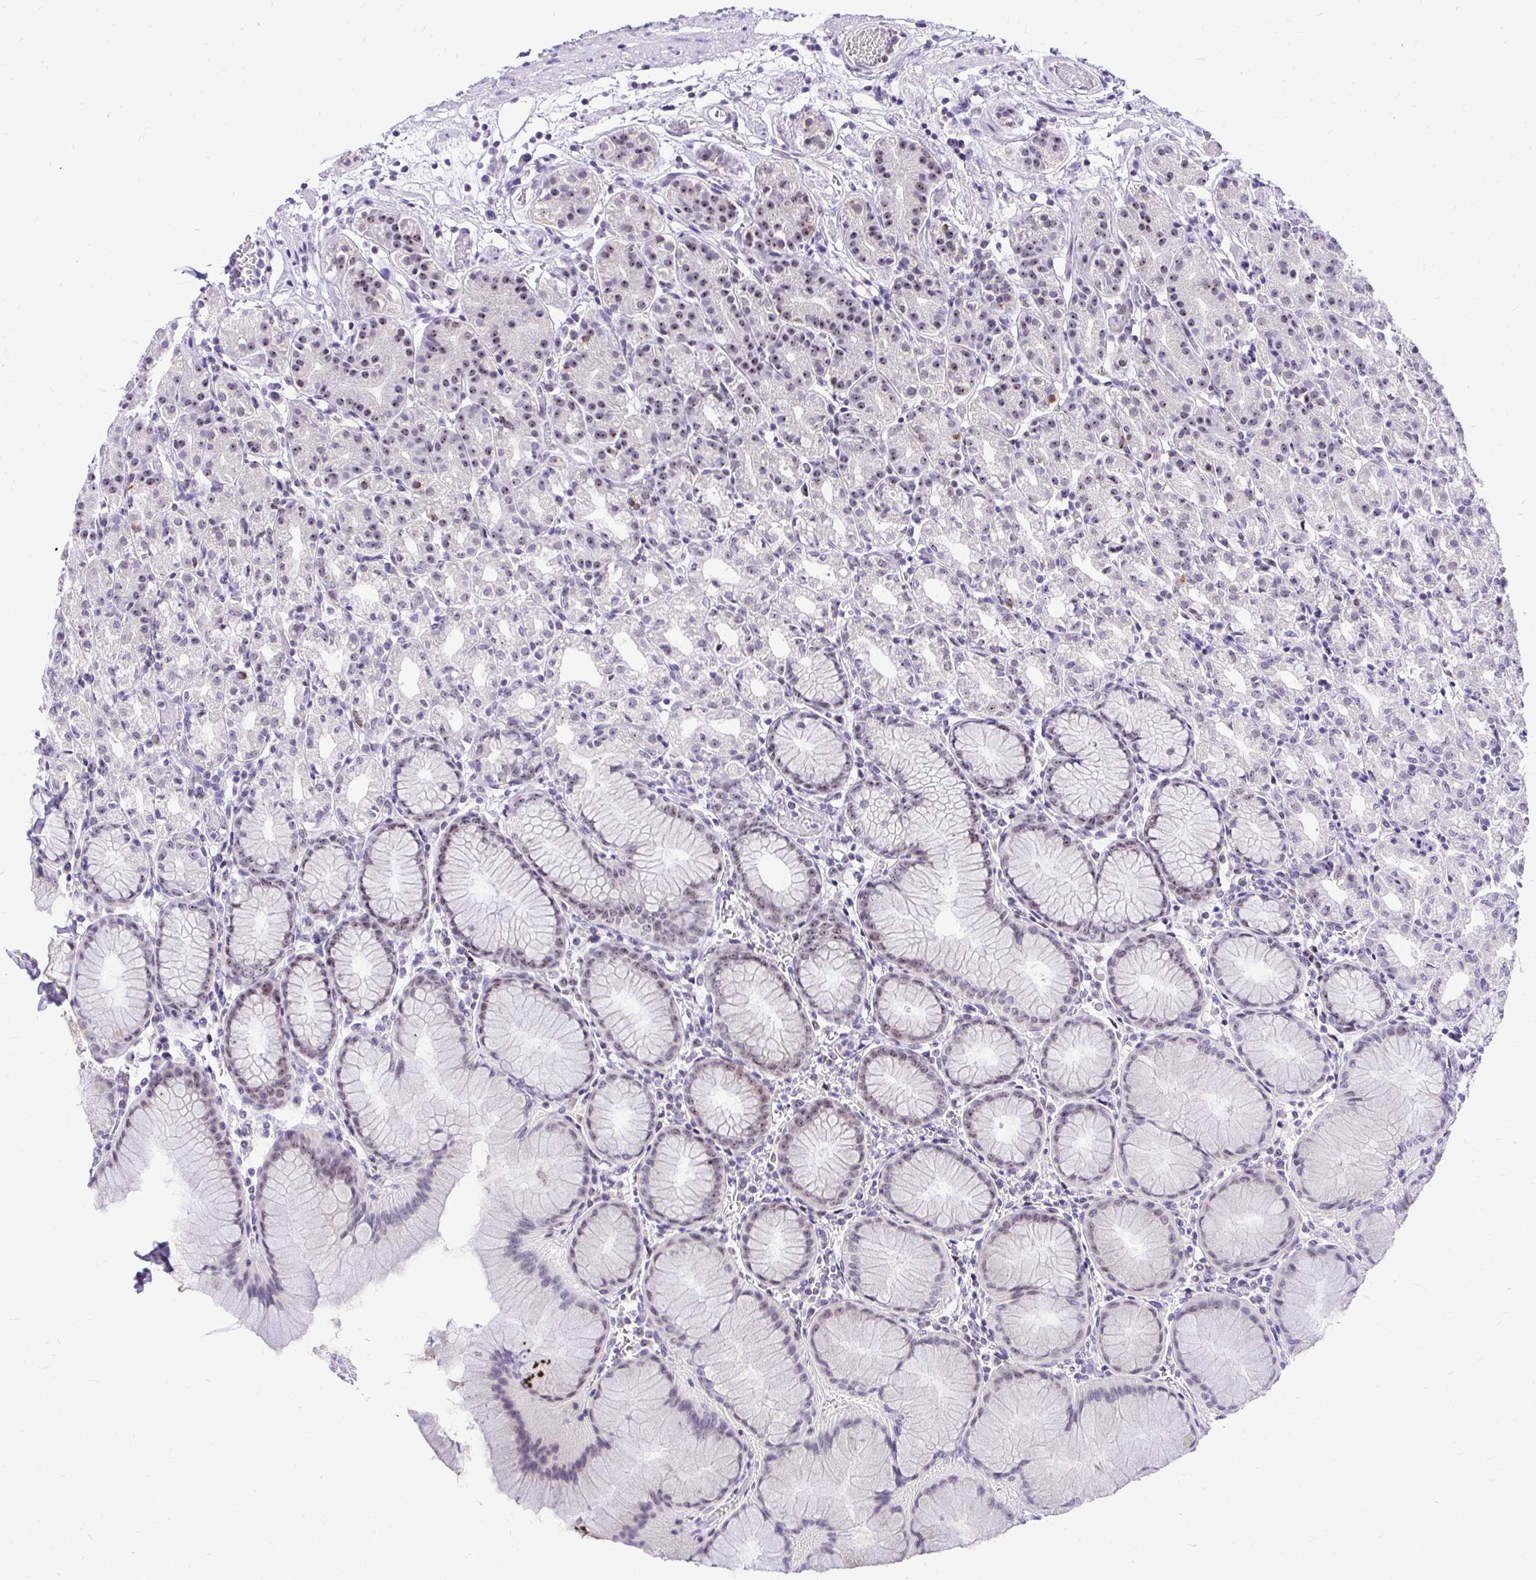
{"staining": {"intensity": "weak", "quantity": "<25%", "location": "nuclear"}, "tissue": "stomach", "cell_type": "Glandular cells", "image_type": "normal", "snomed": [{"axis": "morphology", "description": "Normal tissue, NOS"}, {"axis": "topography", "description": "Stomach"}], "caption": "Immunohistochemistry (IHC) micrograph of normal stomach: stomach stained with DAB demonstrates no significant protein positivity in glandular cells. (DAB (3,3'-diaminobenzidine) immunohistochemistry visualized using brightfield microscopy, high magnification).", "gene": "NIFK", "patient": {"sex": "female", "age": 57}}